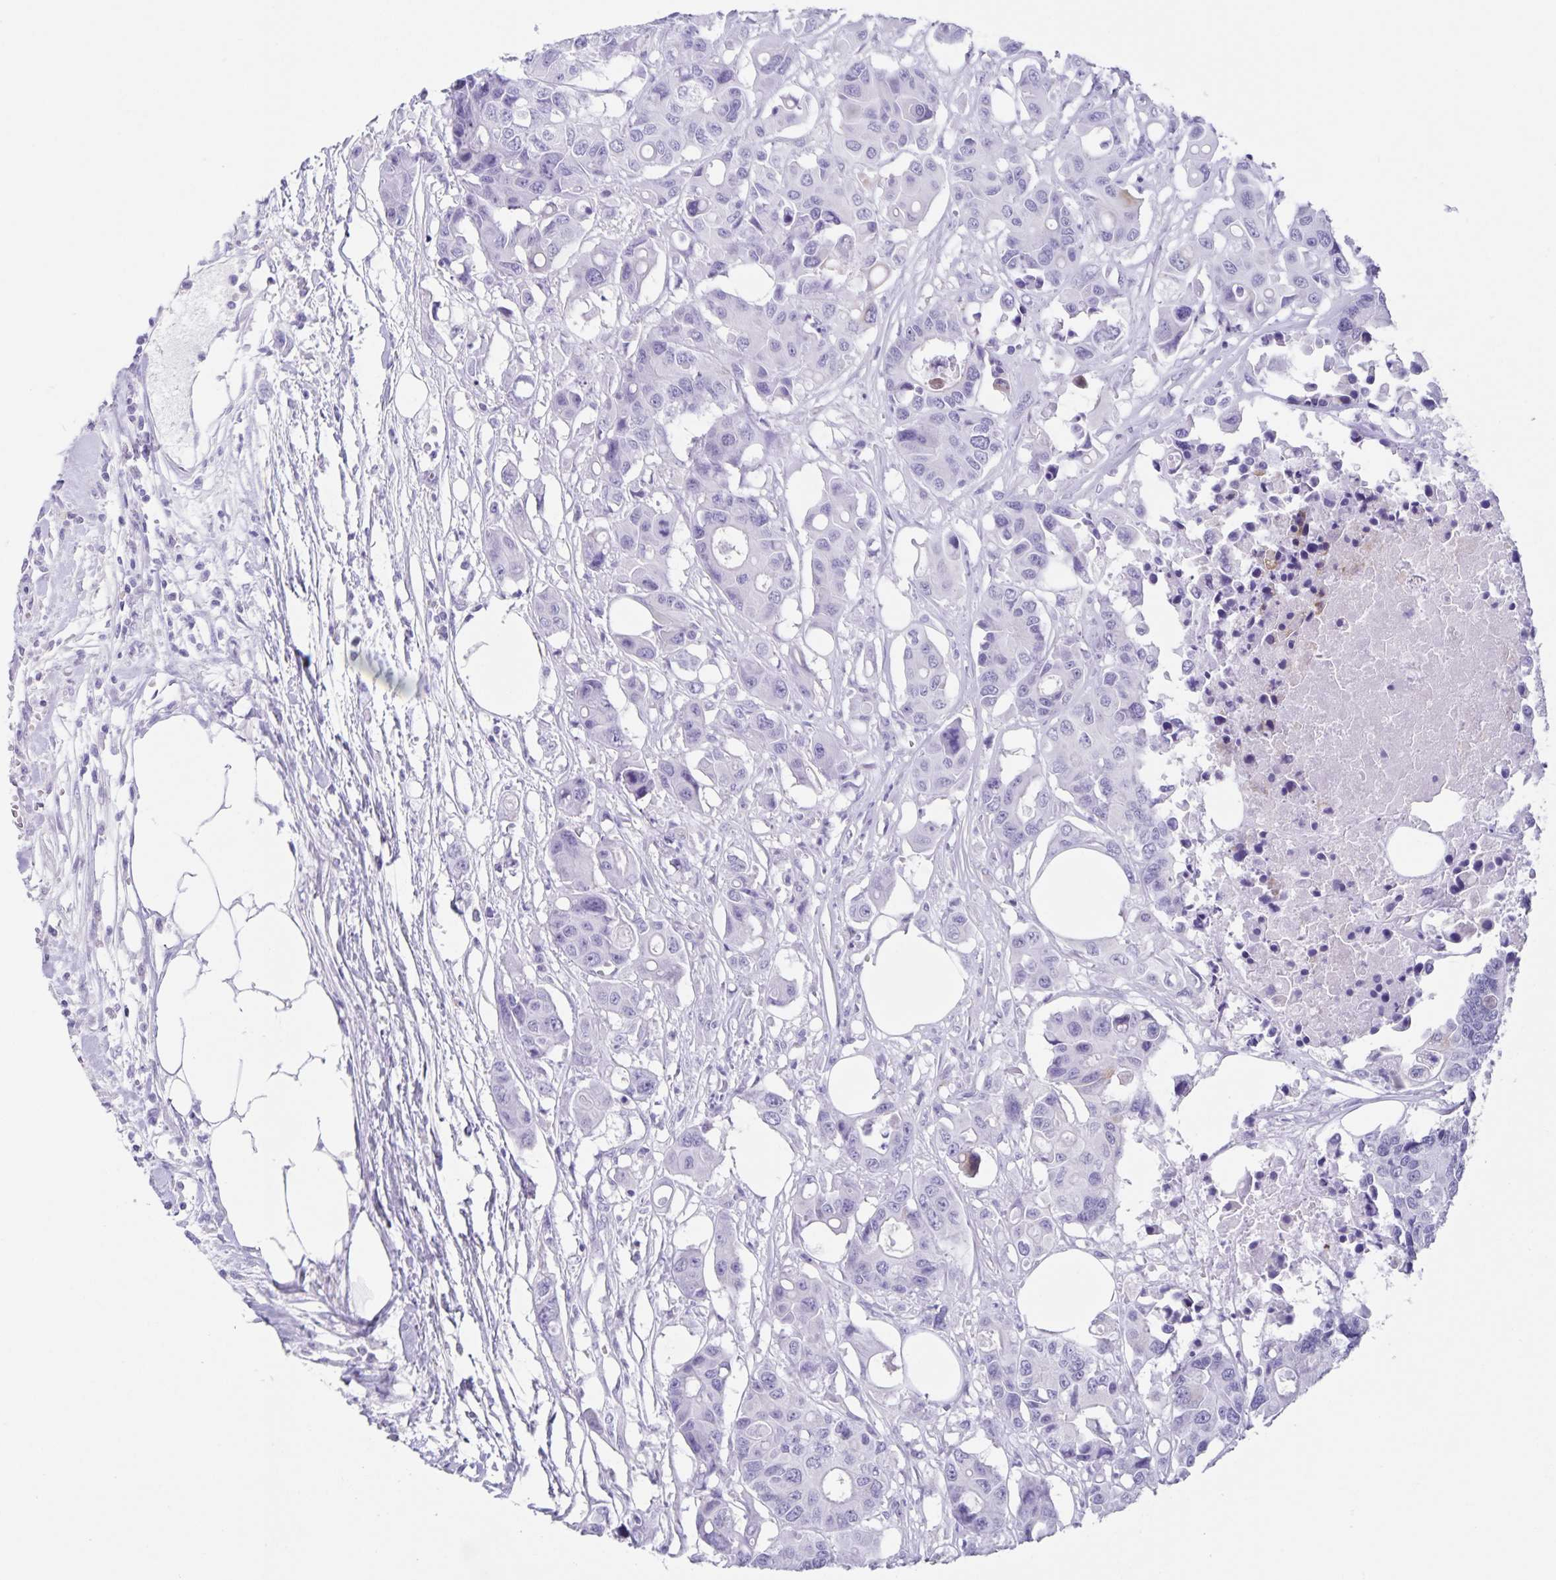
{"staining": {"intensity": "negative", "quantity": "none", "location": "none"}, "tissue": "colorectal cancer", "cell_type": "Tumor cells", "image_type": "cancer", "snomed": [{"axis": "morphology", "description": "Adenocarcinoma, NOS"}, {"axis": "topography", "description": "Colon"}], "caption": "Immunohistochemistry (IHC) of colorectal cancer (adenocarcinoma) displays no staining in tumor cells.", "gene": "C11orf42", "patient": {"sex": "male", "age": 77}}